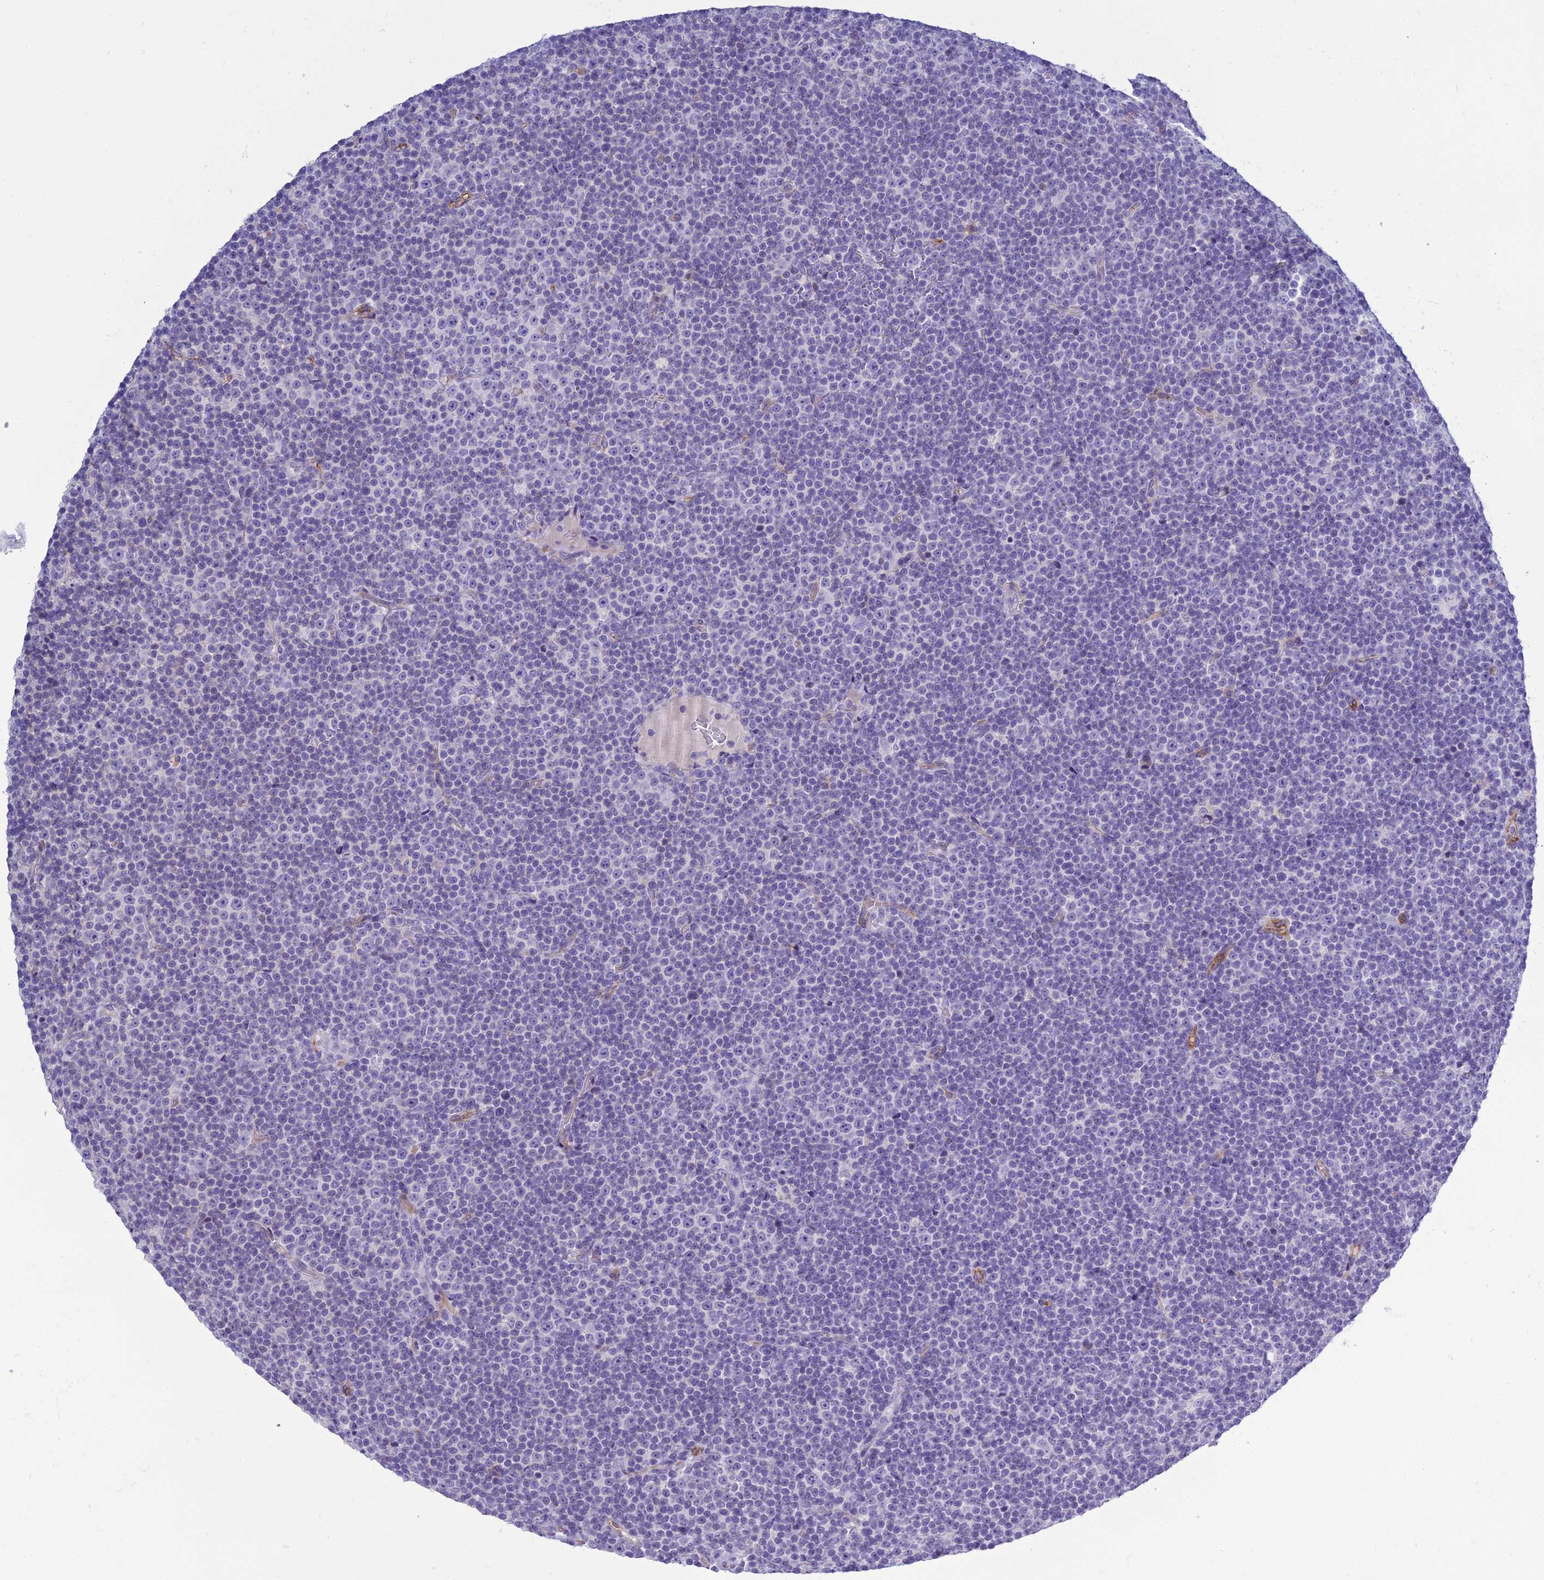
{"staining": {"intensity": "negative", "quantity": "none", "location": "none"}, "tissue": "lymphoma", "cell_type": "Tumor cells", "image_type": "cancer", "snomed": [{"axis": "morphology", "description": "Malignant lymphoma, non-Hodgkin's type, Low grade"}, {"axis": "topography", "description": "Lymph node"}], "caption": "Immunohistochemistry micrograph of lymphoma stained for a protein (brown), which exhibits no expression in tumor cells.", "gene": "ACE", "patient": {"sex": "female", "age": 67}}